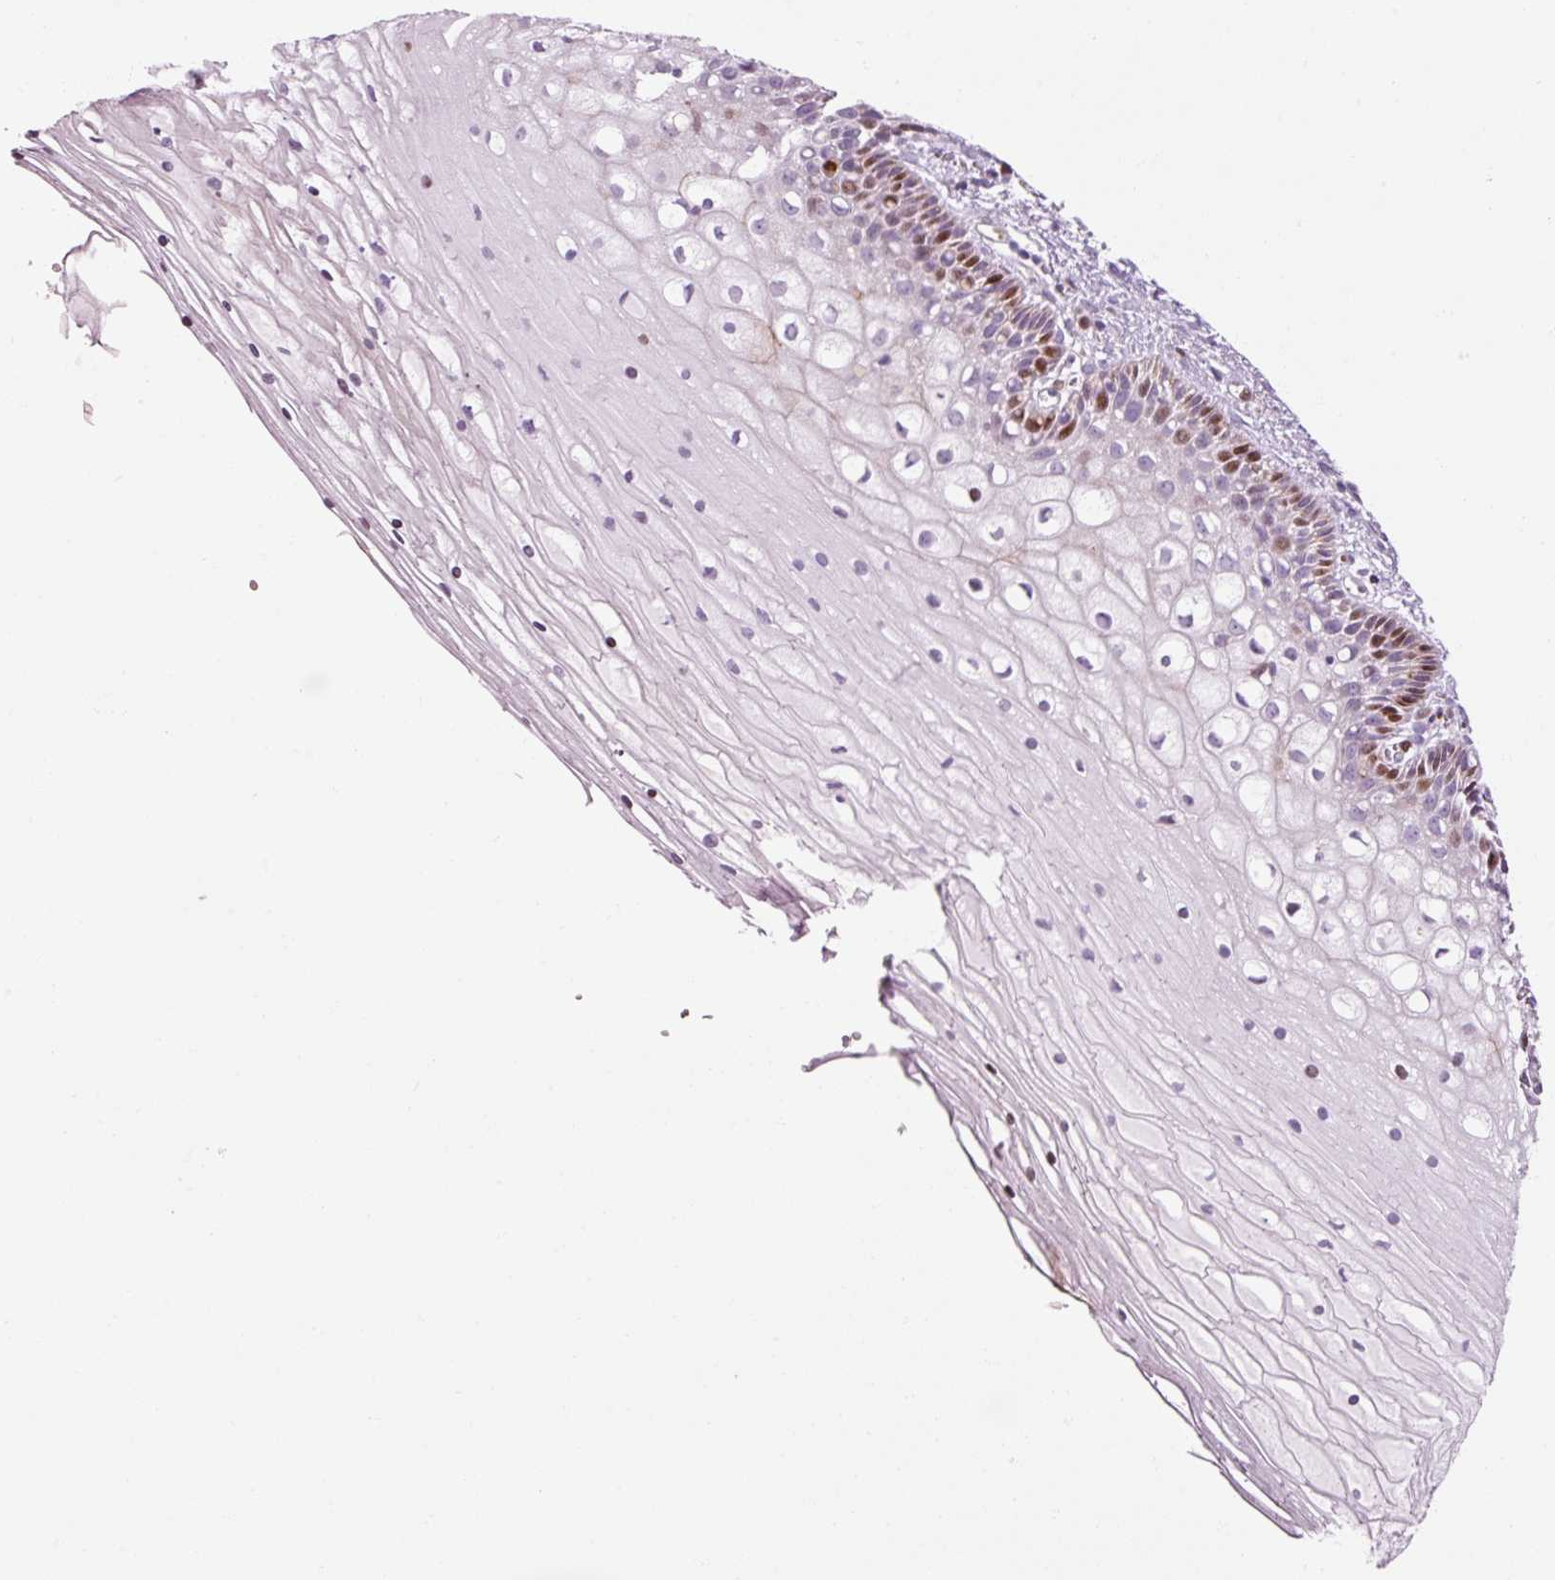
{"staining": {"intensity": "moderate", "quantity": "<25%", "location": "cytoplasmic/membranous,nuclear"}, "tissue": "cervix", "cell_type": "Glandular cells", "image_type": "normal", "snomed": [{"axis": "morphology", "description": "Normal tissue, NOS"}, {"axis": "topography", "description": "Cervix"}], "caption": "Immunohistochemical staining of benign cervix demonstrates moderate cytoplasmic/membranous,nuclear protein staining in approximately <25% of glandular cells.", "gene": "ANKRD20A1", "patient": {"sex": "female", "age": 36}}